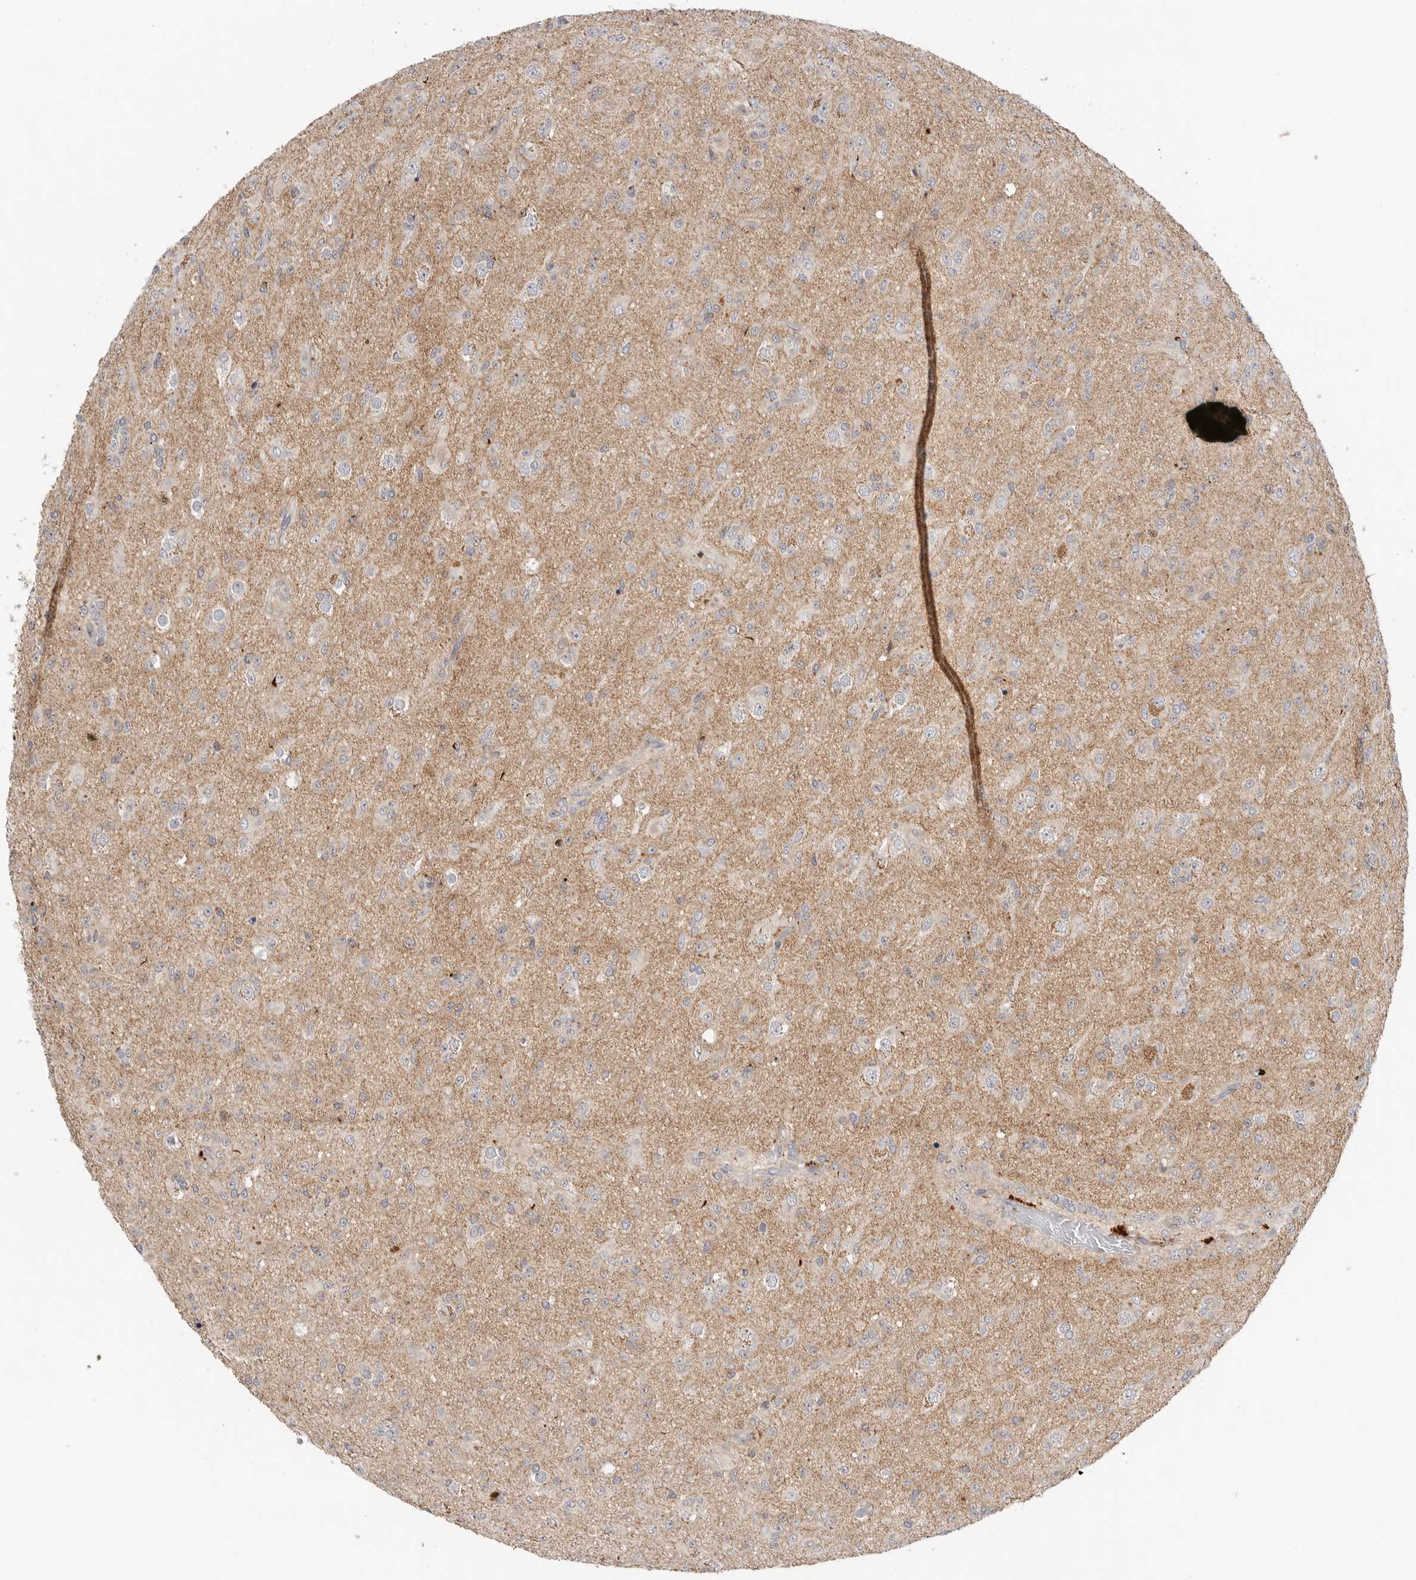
{"staining": {"intensity": "negative", "quantity": "none", "location": "none"}, "tissue": "glioma", "cell_type": "Tumor cells", "image_type": "cancer", "snomed": [{"axis": "morphology", "description": "Glioma, malignant, Low grade"}, {"axis": "topography", "description": "Brain"}], "caption": "DAB (3,3'-diaminobenzidine) immunohistochemical staining of human glioma shows no significant staining in tumor cells.", "gene": "GNE", "patient": {"sex": "male", "age": 65}}